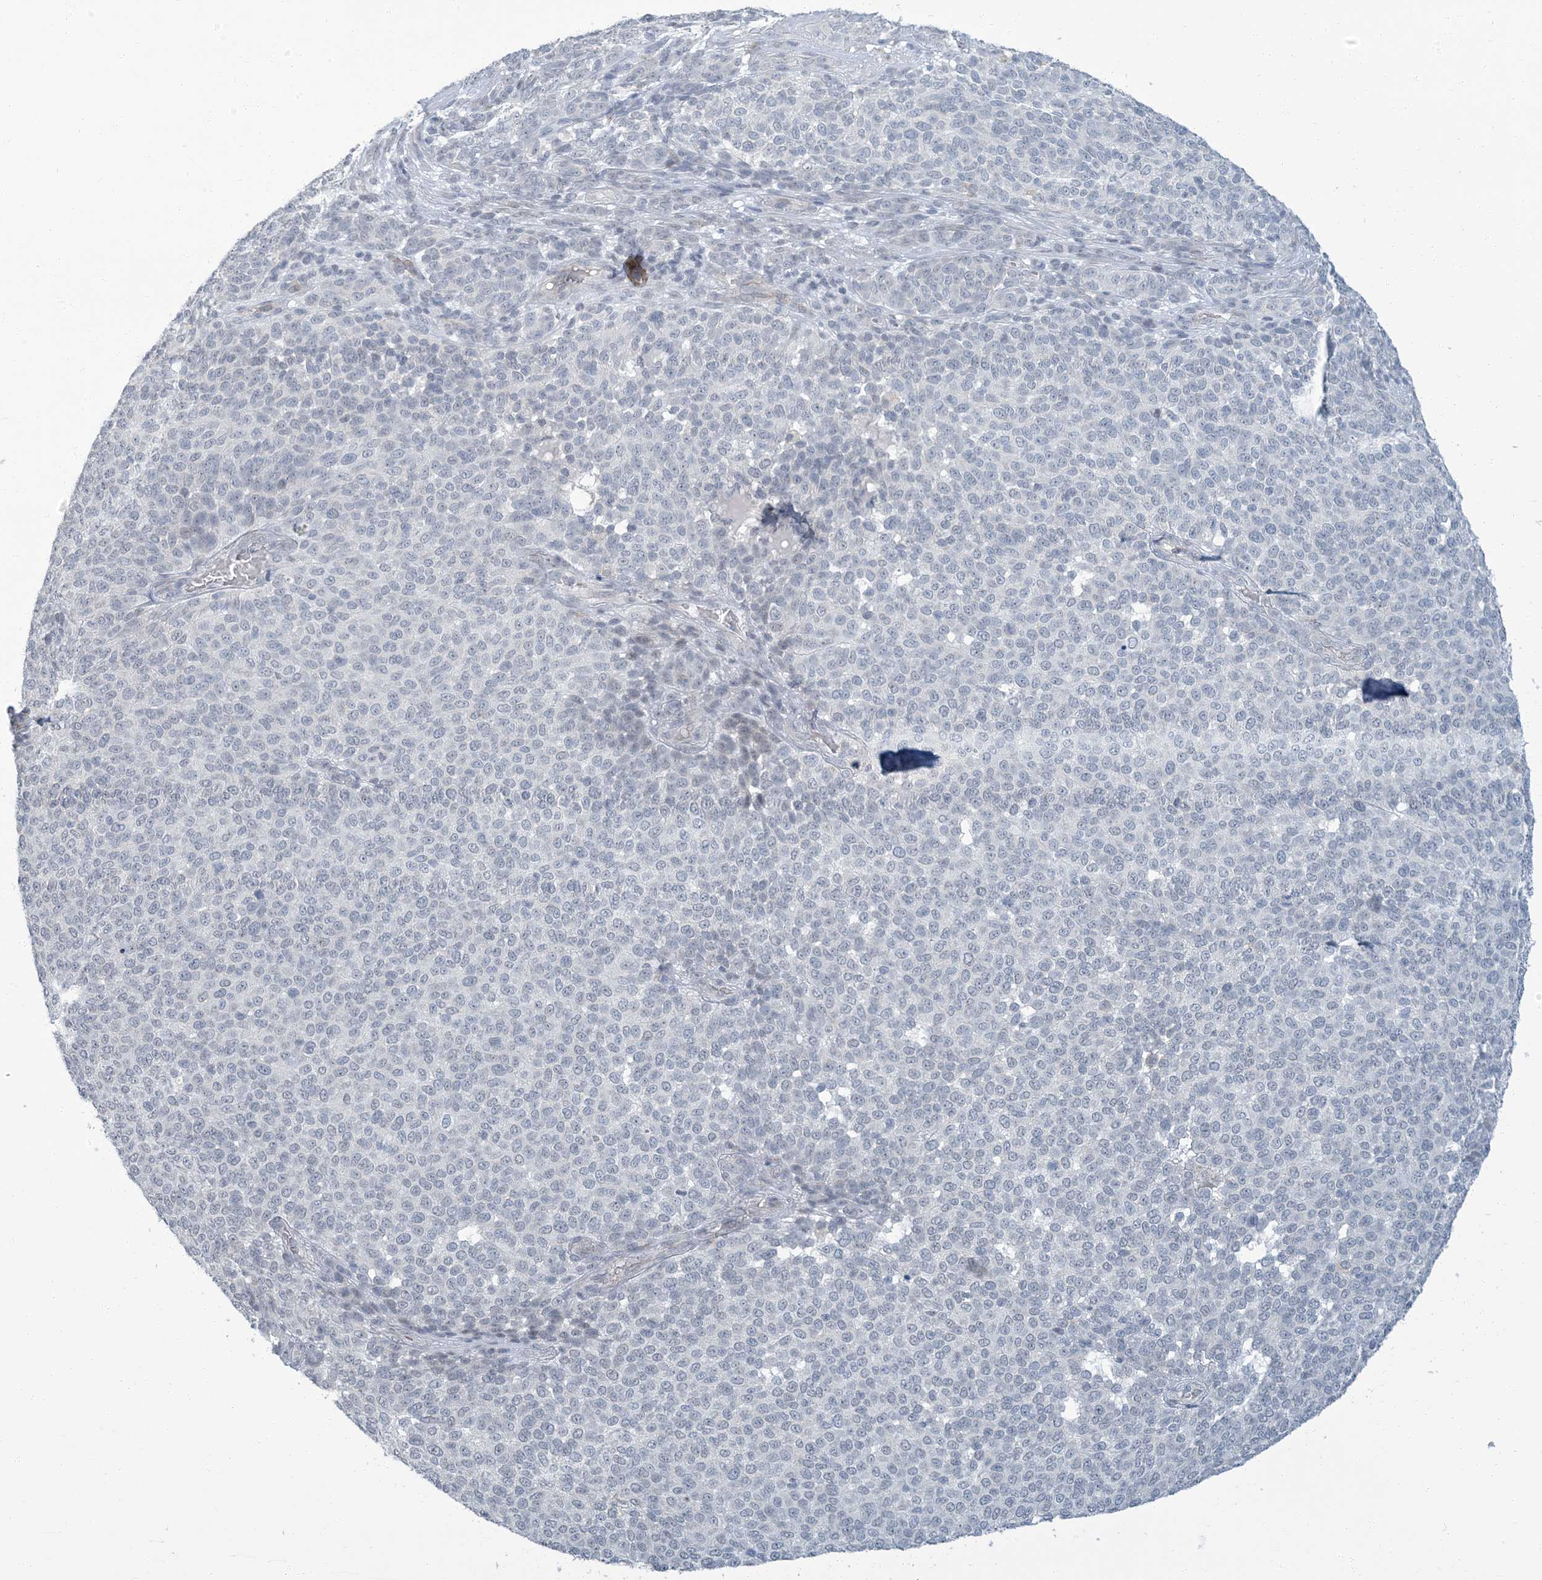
{"staining": {"intensity": "negative", "quantity": "none", "location": "none"}, "tissue": "melanoma", "cell_type": "Tumor cells", "image_type": "cancer", "snomed": [{"axis": "morphology", "description": "Malignant melanoma, NOS"}, {"axis": "topography", "description": "Skin"}], "caption": "The histopathology image shows no significant positivity in tumor cells of melanoma. (DAB (3,3'-diaminobenzidine) immunohistochemistry (IHC) with hematoxylin counter stain).", "gene": "EPHA4", "patient": {"sex": "male", "age": 49}}